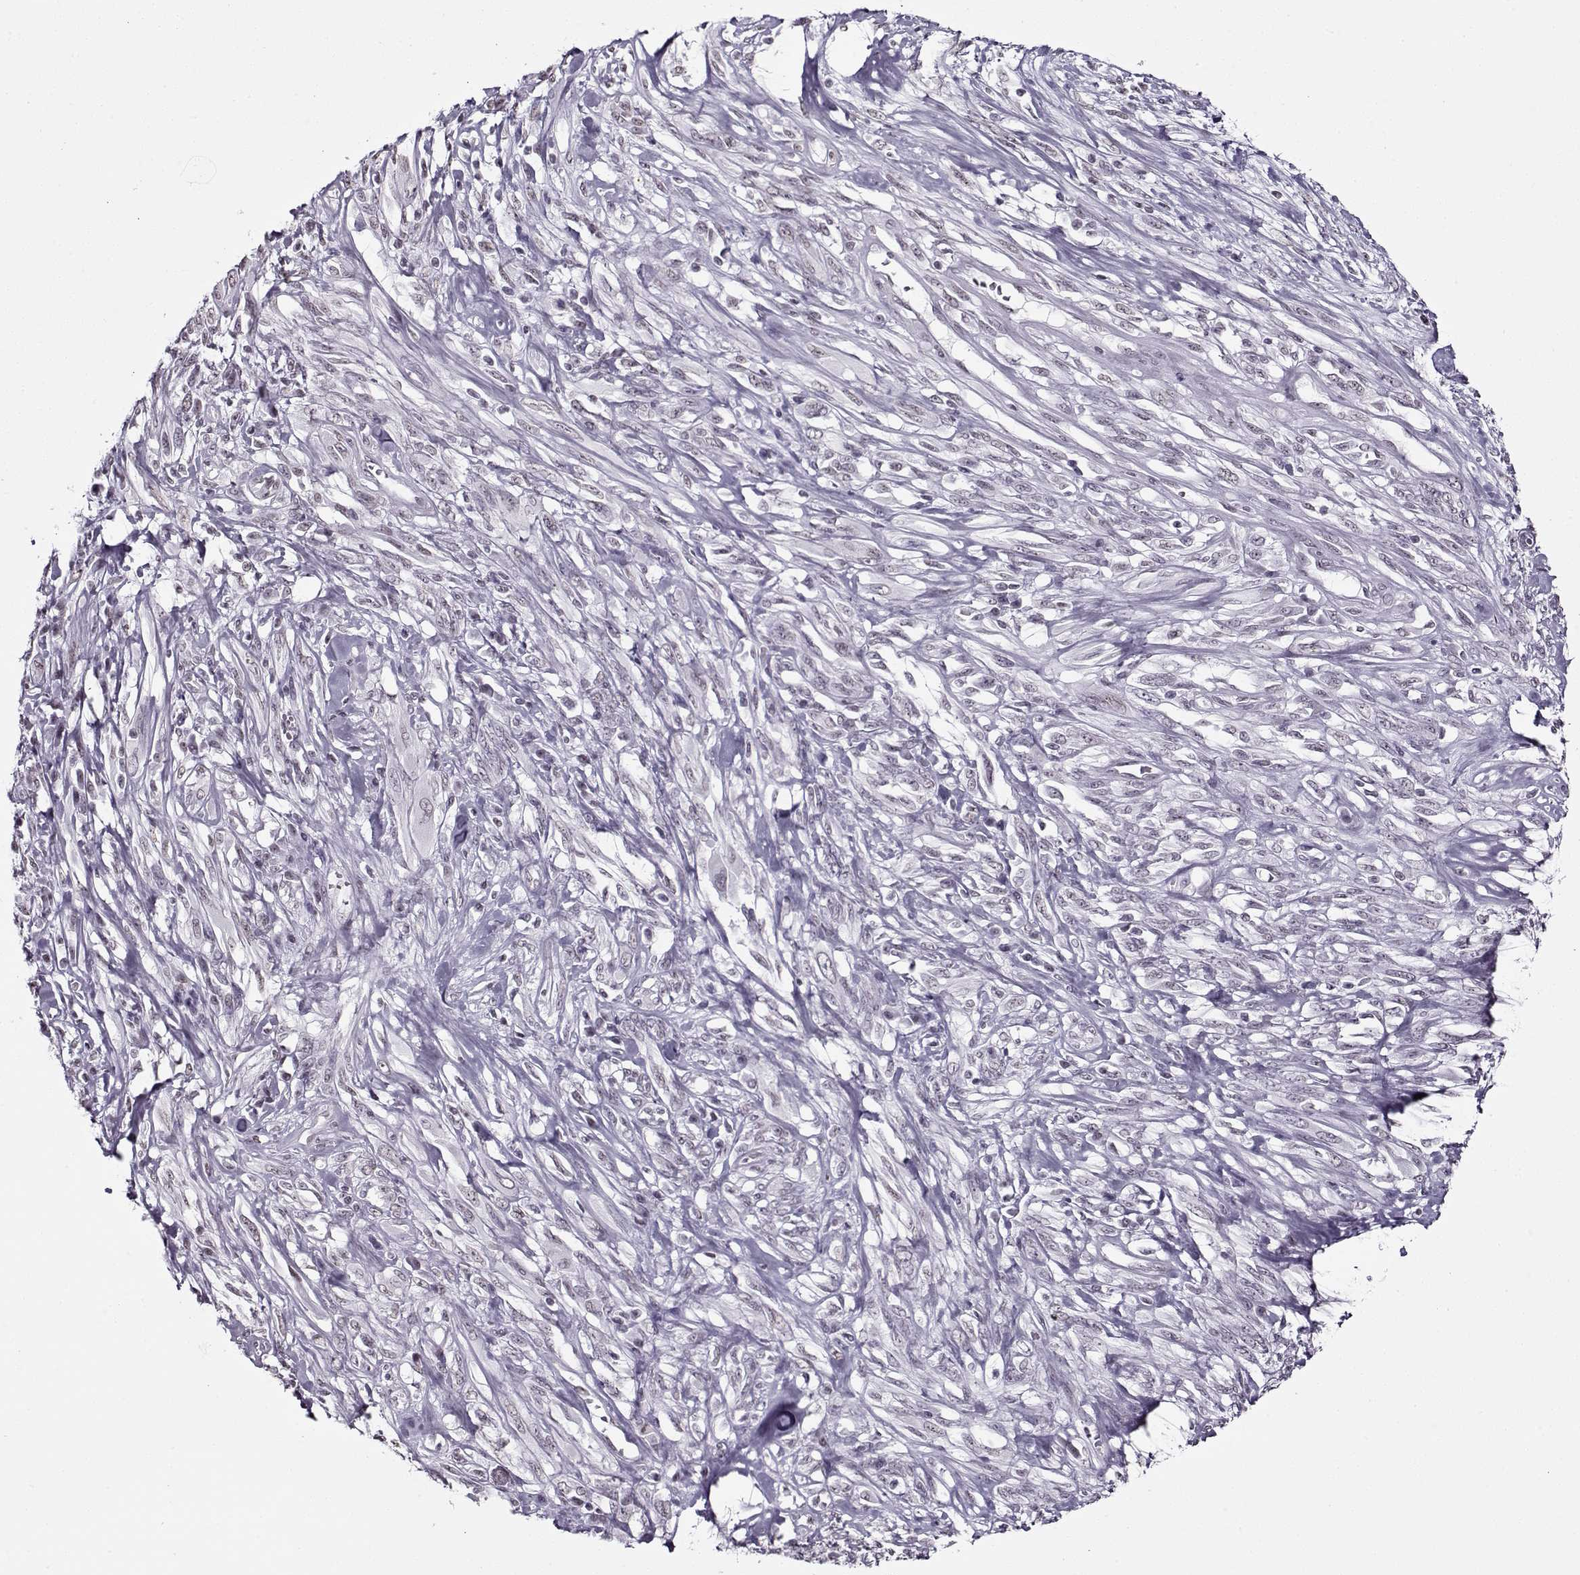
{"staining": {"intensity": "negative", "quantity": "none", "location": "none"}, "tissue": "melanoma", "cell_type": "Tumor cells", "image_type": "cancer", "snomed": [{"axis": "morphology", "description": "Malignant melanoma, NOS"}, {"axis": "topography", "description": "Skin"}], "caption": "Tumor cells show no significant protein expression in malignant melanoma.", "gene": "PRMT8", "patient": {"sex": "female", "age": 91}}